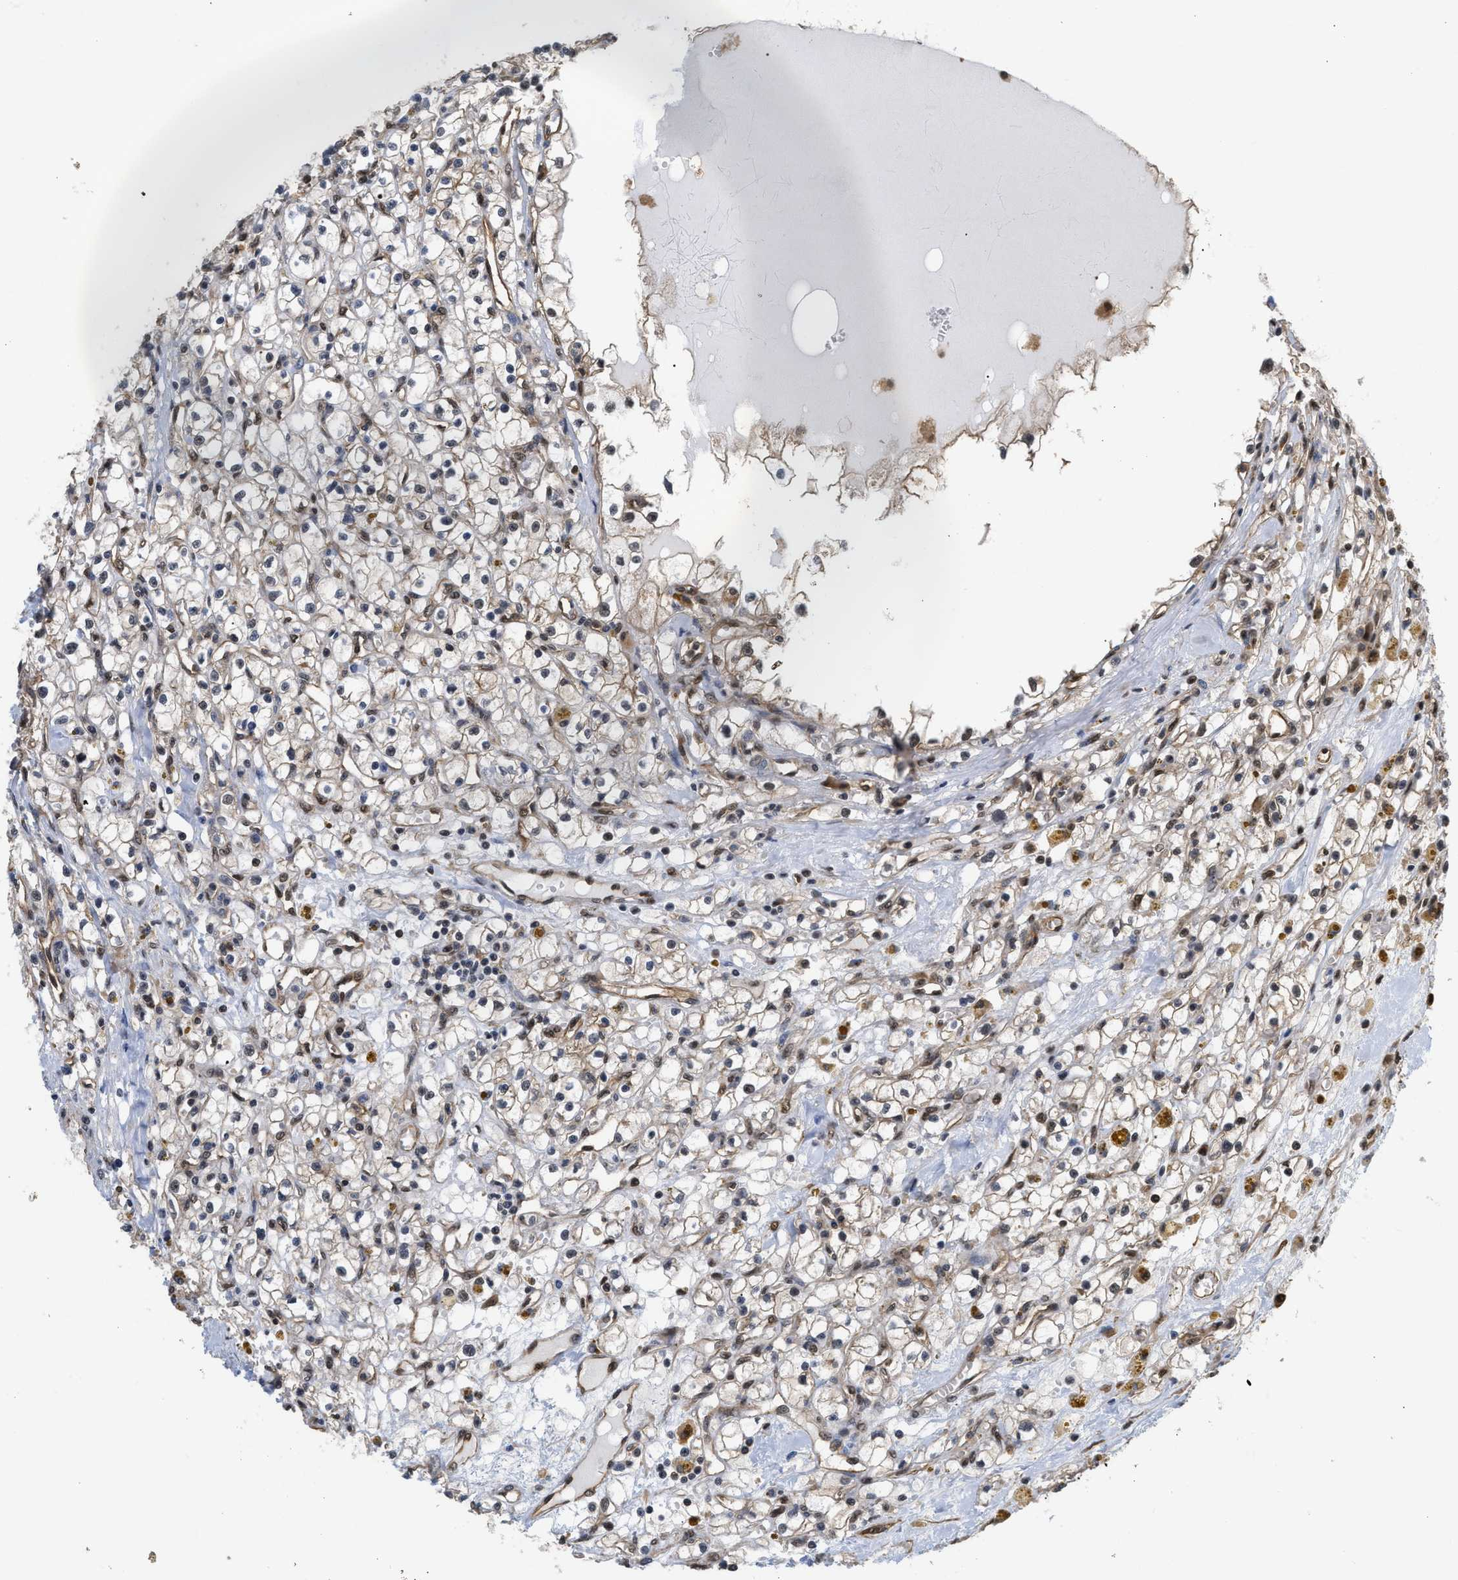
{"staining": {"intensity": "weak", "quantity": "25%-75%", "location": "nuclear"}, "tissue": "renal cancer", "cell_type": "Tumor cells", "image_type": "cancer", "snomed": [{"axis": "morphology", "description": "Adenocarcinoma, NOS"}, {"axis": "topography", "description": "Kidney"}], "caption": "Weak nuclear protein staining is appreciated in approximately 25%-75% of tumor cells in adenocarcinoma (renal).", "gene": "SCAI", "patient": {"sex": "male", "age": 56}}